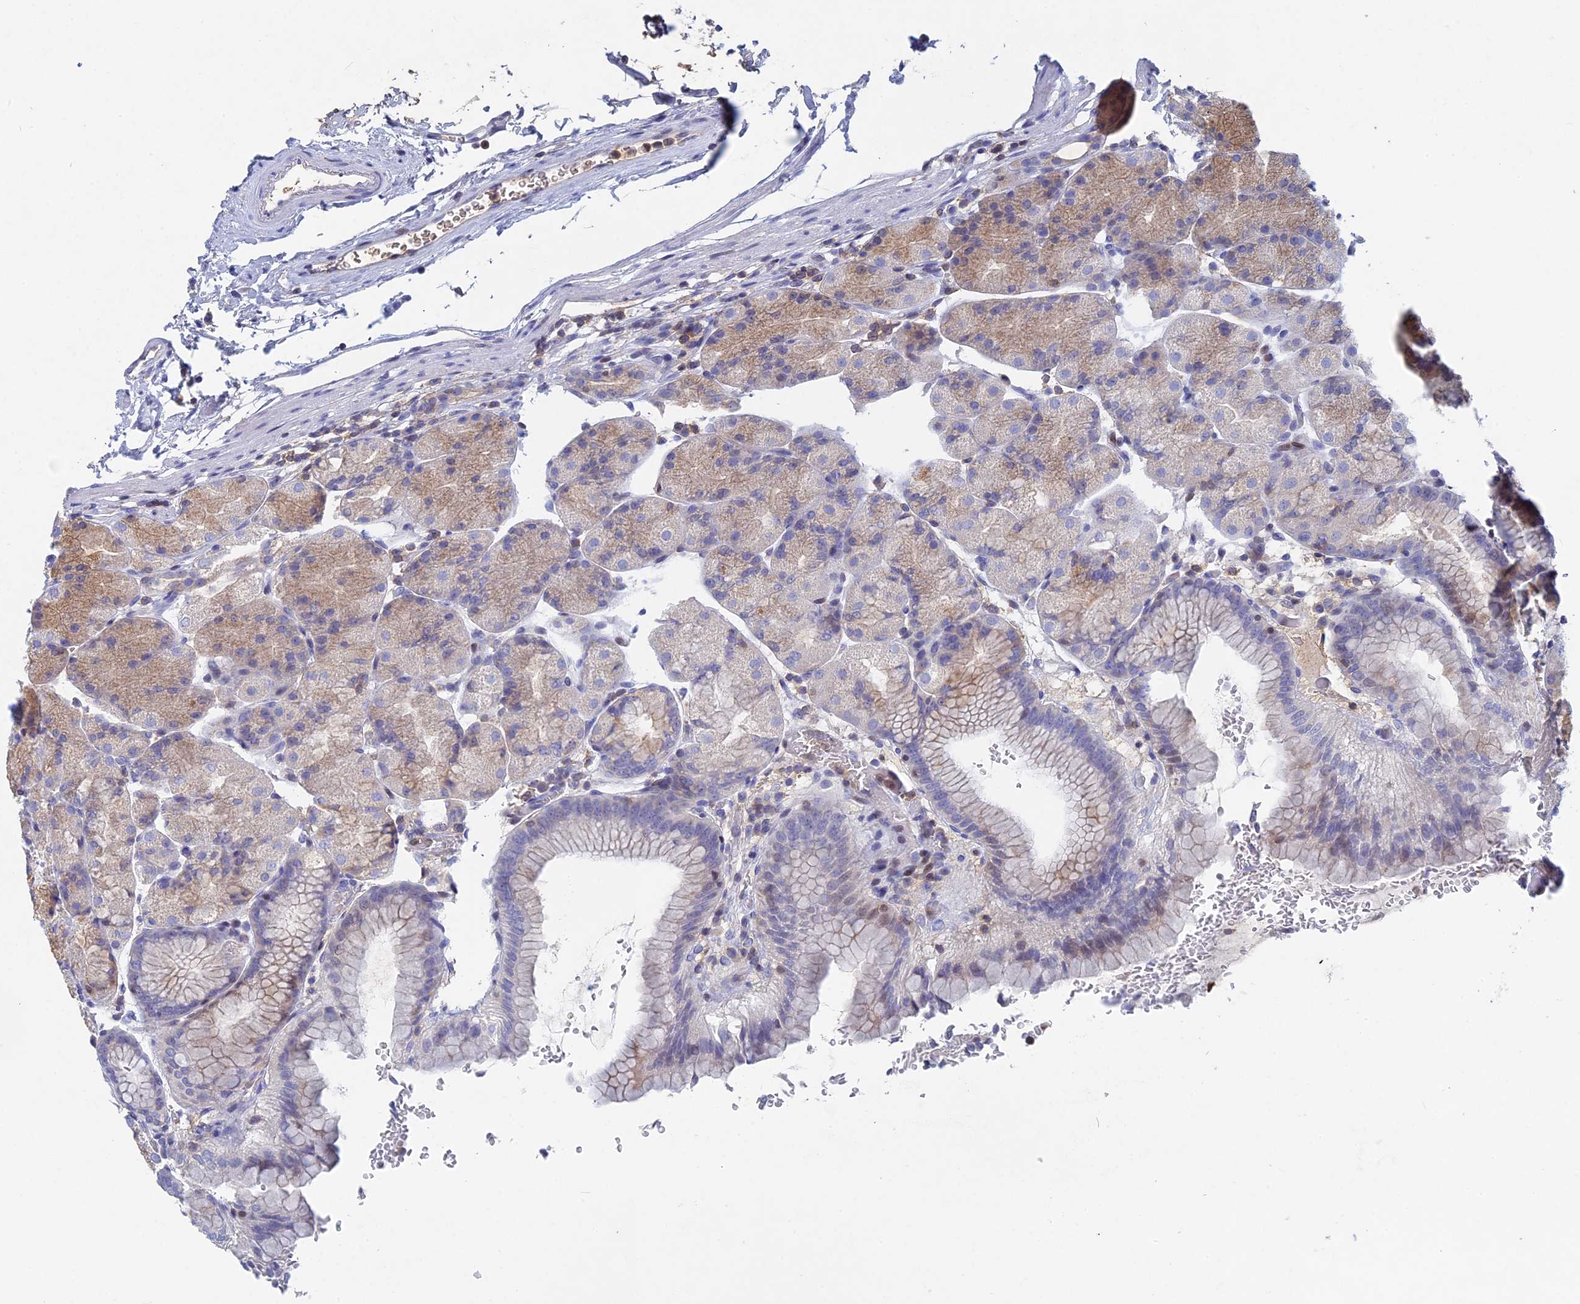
{"staining": {"intensity": "moderate", "quantity": "<25%", "location": "cytoplasmic/membranous"}, "tissue": "stomach", "cell_type": "Glandular cells", "image_type": "normal", "snomed": [{"axis": "morphology", "description": "Normal tissue, NOS"}, {"axis": "topography", "description": "Stomach, upper"}, {"axis": "topography", "description": "Stomach, lower"}], "caption": "Stomach stained for a protein (brown) exhibits moderate cytoplasmic/membranous positive positivity in approximately <25% of glandular cells.", "gene": "ACP7", "patient": {"sex": "male", "age": 62}}